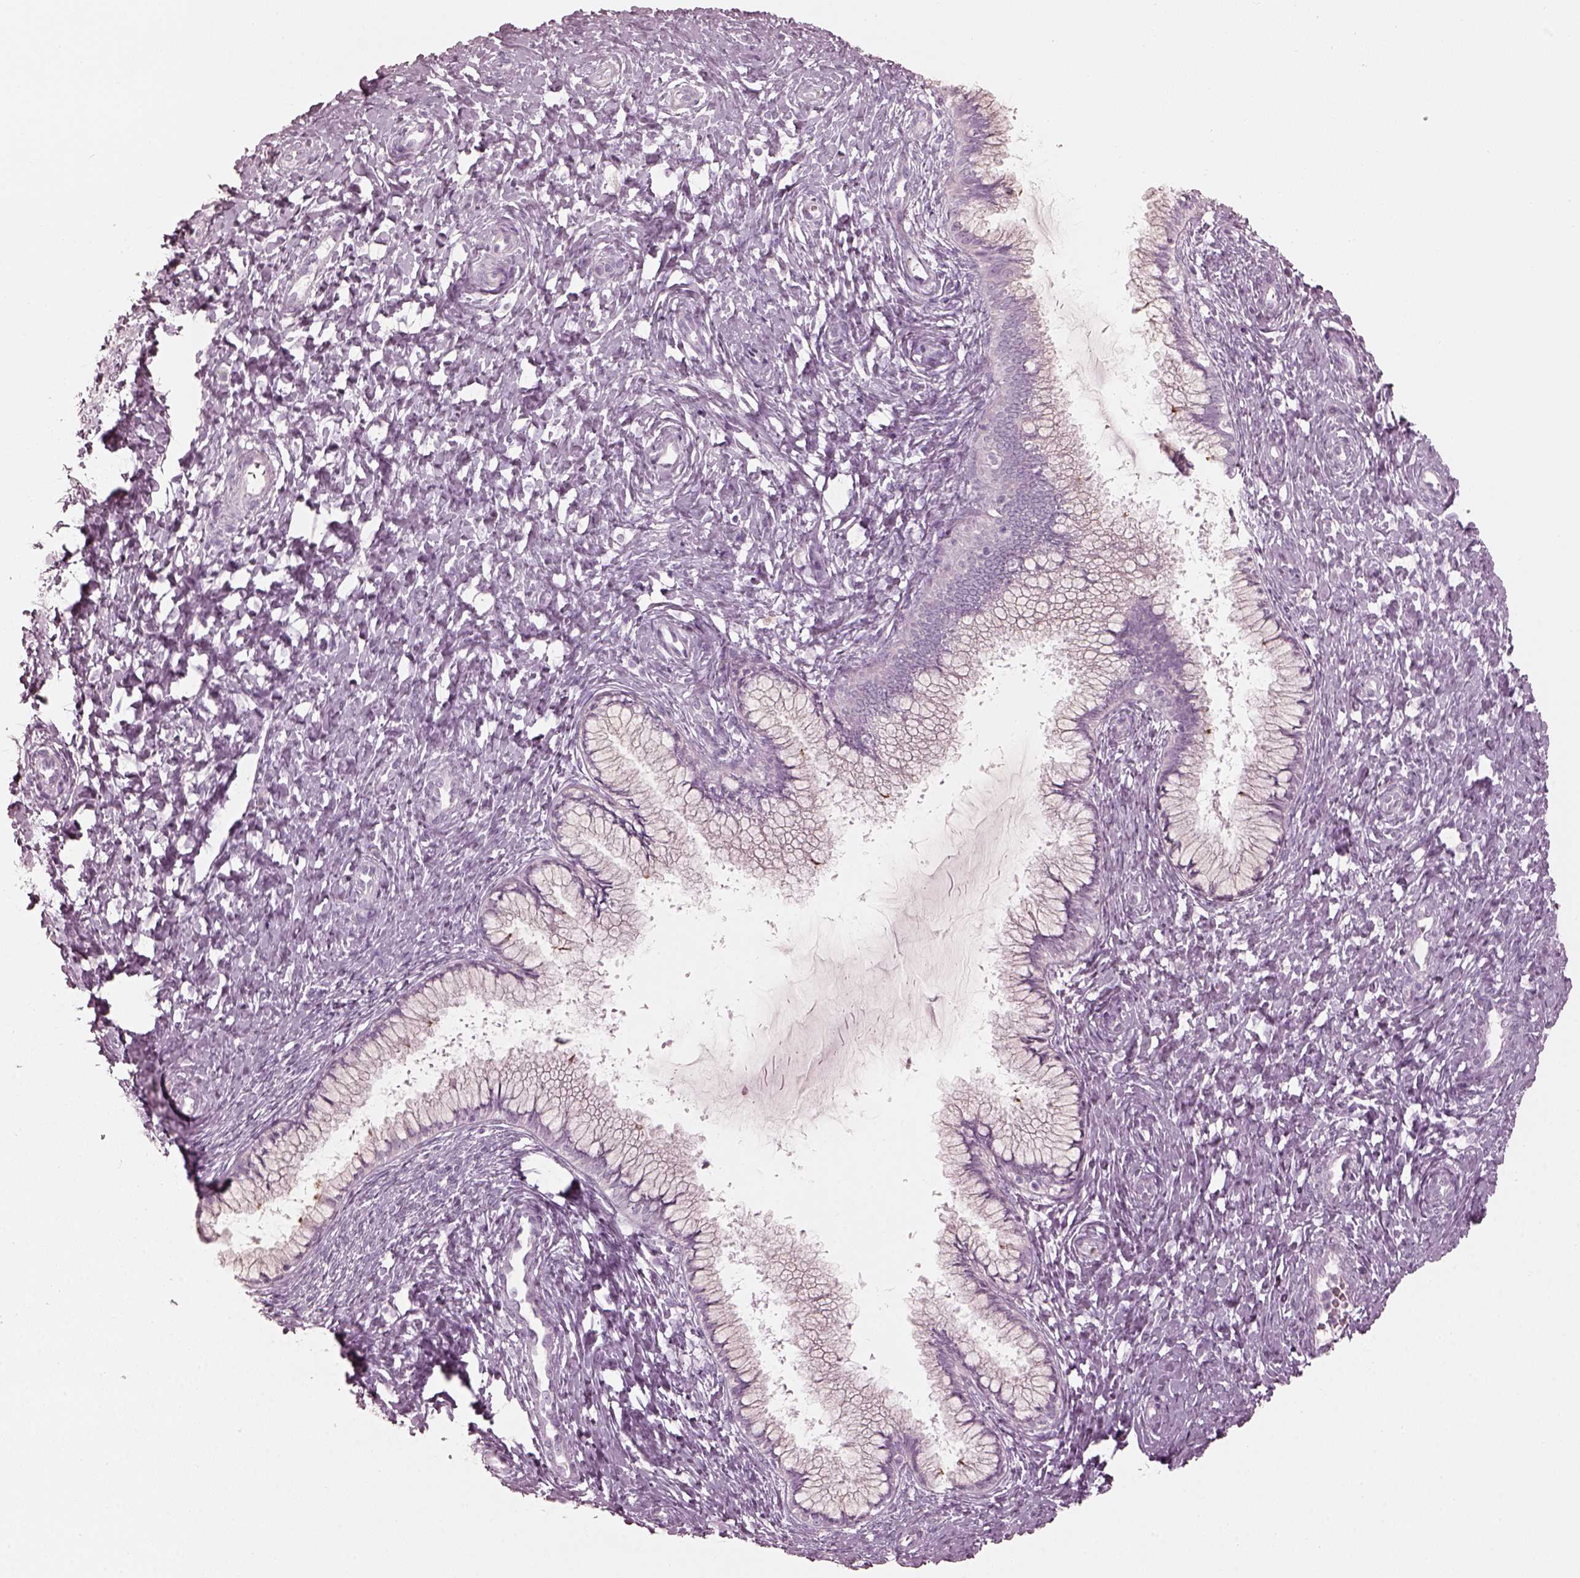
{"staining": {"intensity": "negative", "quantity": "none", "location": "none"}, "tissue": "cervix", "cell_type": "Glandular cells", "image_type": "normal", "snomed": [{"axis": "morphology", "description": "Normal tissue, NOS"}, {"axis": "topography", "description": "Cervix"}], "caption": "Immunohistochemistry (IHC) image of unremarkable human cervix stained for a protein (brown), which demonstrates no positivity in glandular cells.", "gene": "SAXO2", "patient": {"sex": "female", "age": 37}}